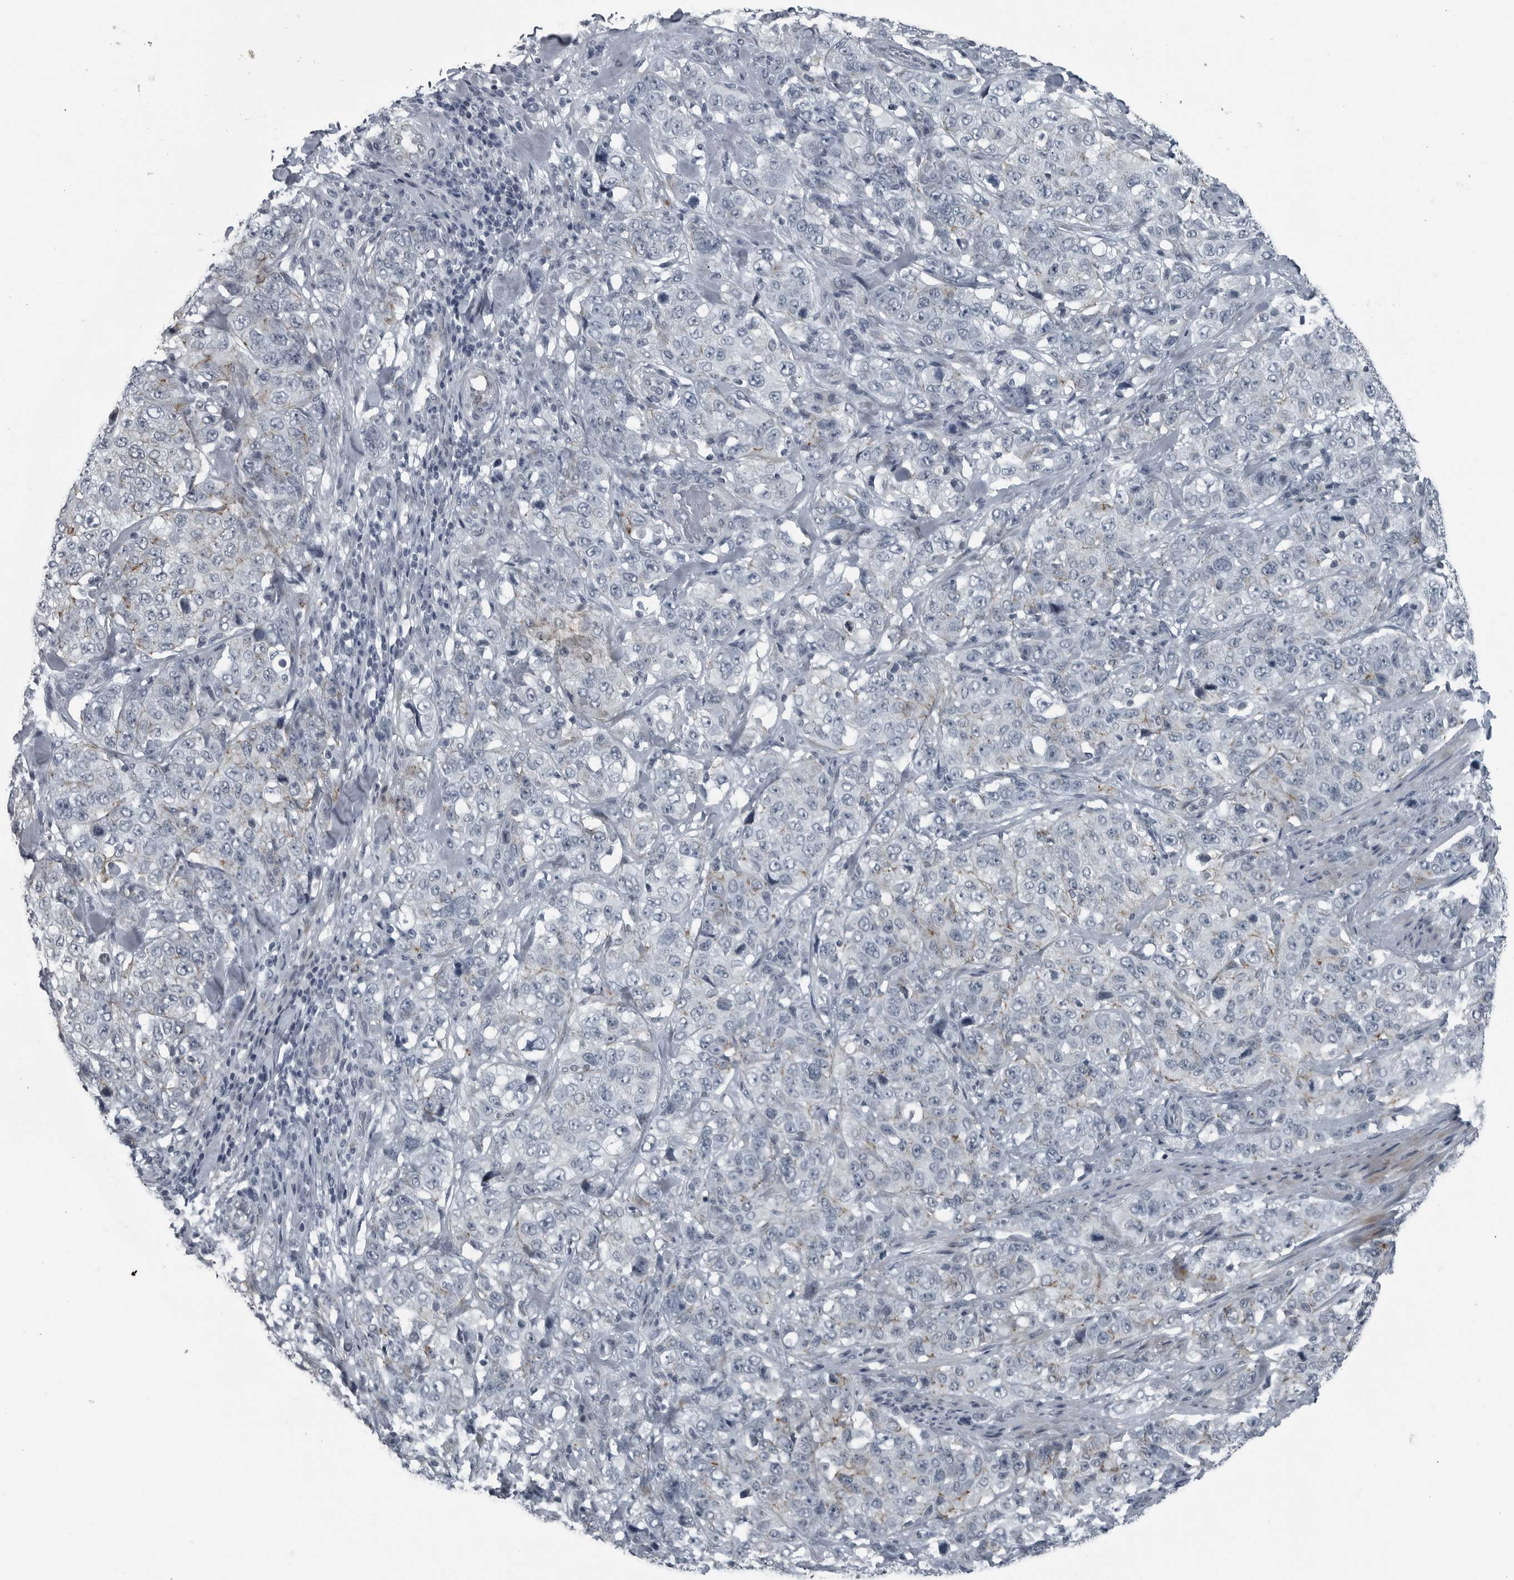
{"staining": {"intensity": "negative", "quantity": "none", "location": "none"}, "tissue": "stomach cancer", "cell_type": "Tumor cells", "image_type": "cancer", "snomed": [{"axis": "morphology", "description": "Adenocarcinoma, NOS"}, {"axis": "topography", "description": "Stomach"}], "caption": "Immunohistochemical staining of stomach cancer reveals no significant positivity in tumor cells.", "gene": "GAK", "patient": {"sex": "male", "age": 48}}